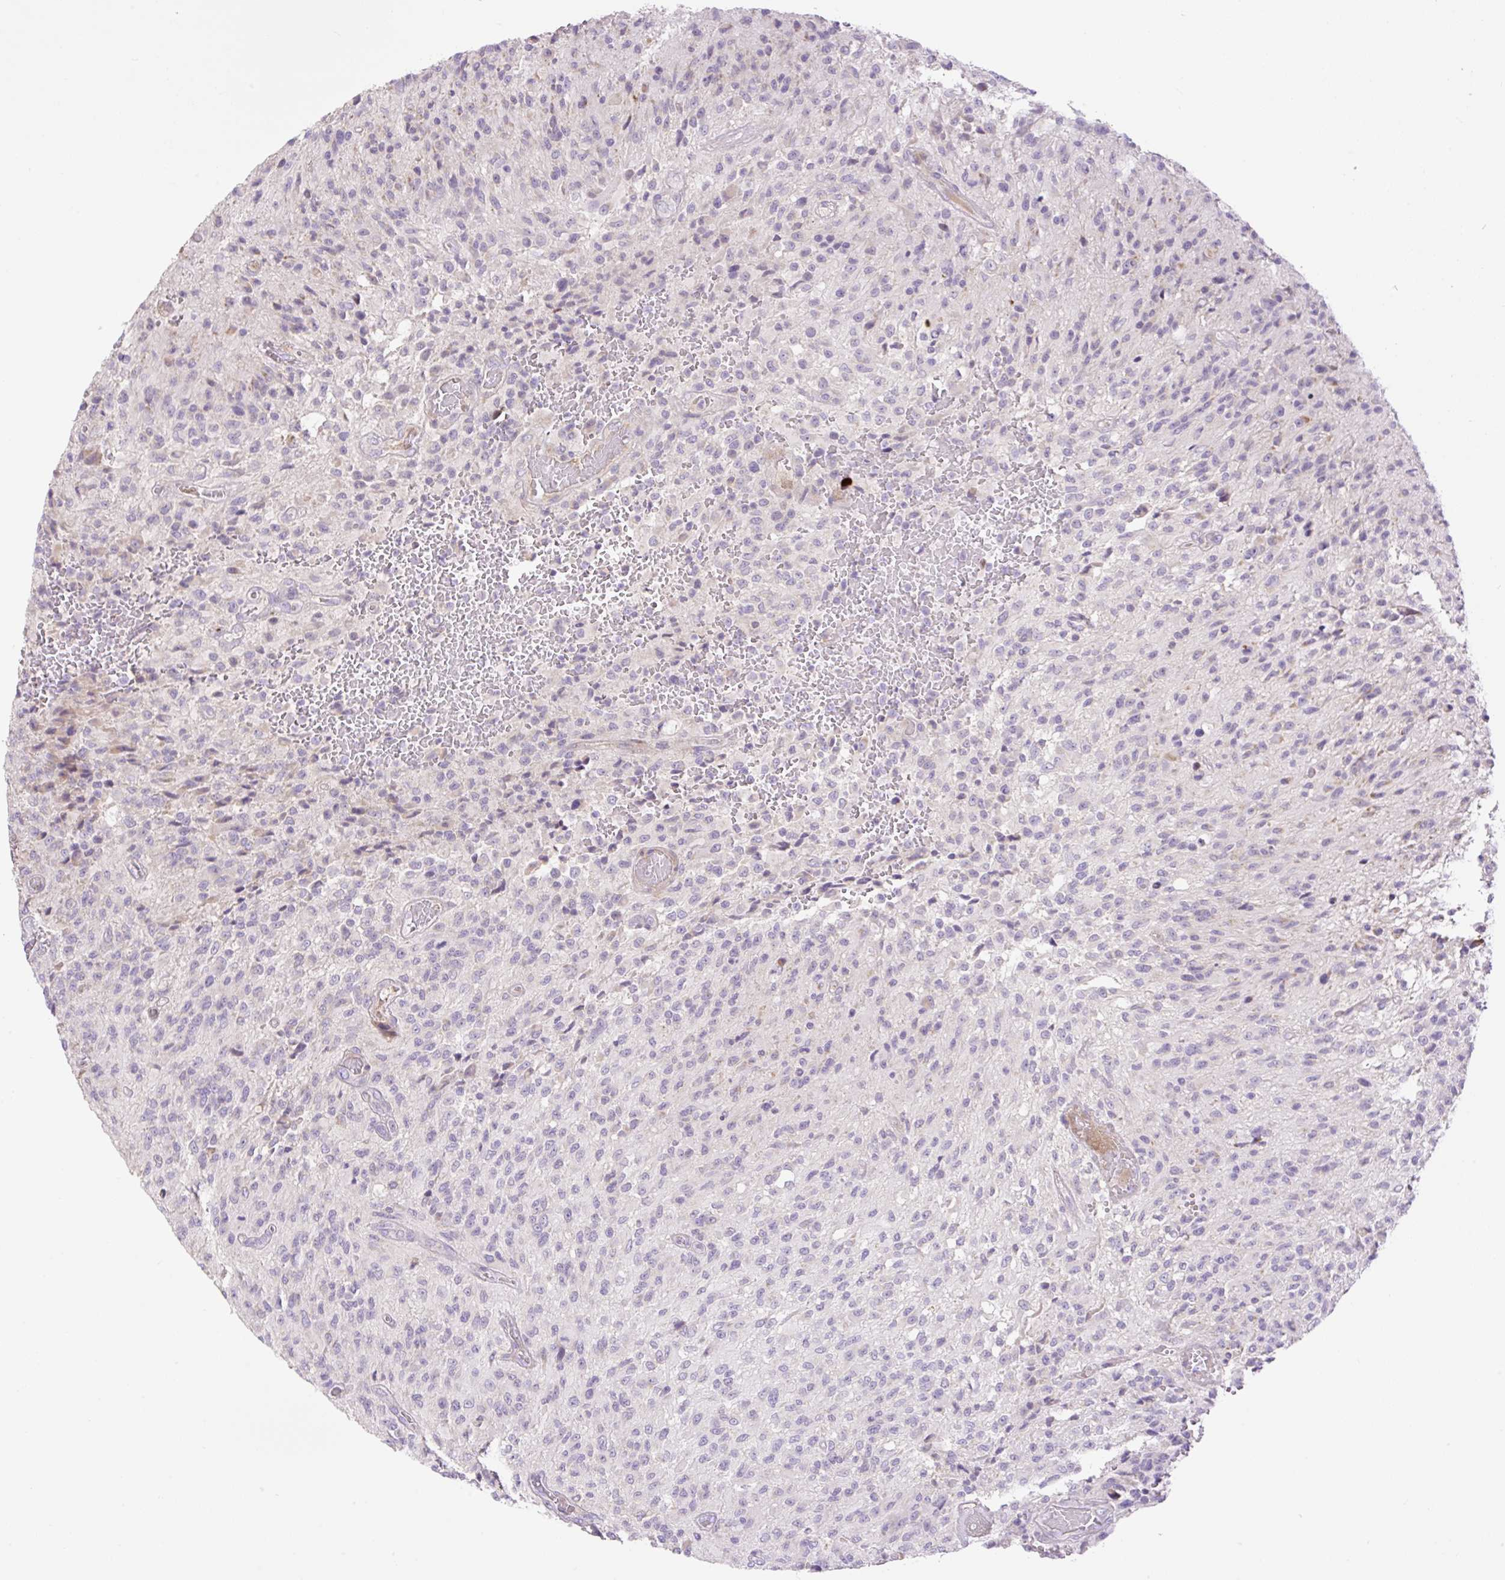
{"staining": {"intensity": "negative", "quantity": "none", "location": "none"}, "tissue": "glioma", "cell_type": "Tumor cells", "image_type": "cancer", "snomed": [{"axis": "morphology", "description": "Normal tissue, NOS"}, {"axis": "morphology", "description": "Glioma, malignant, High grade"}, {"axis": "topography", "description": "Cerebral cortex"}], "caption": "Immunohistochemical staining of malignant high-grade glioma shows no significant positivity in tumor cells. (DAB (3,3'-diaminobenzidine) IHC visualized using brightfield microscopy, high magnification).", "gene": "VPS25", "patient": {"sex": "male", "age": 56}}